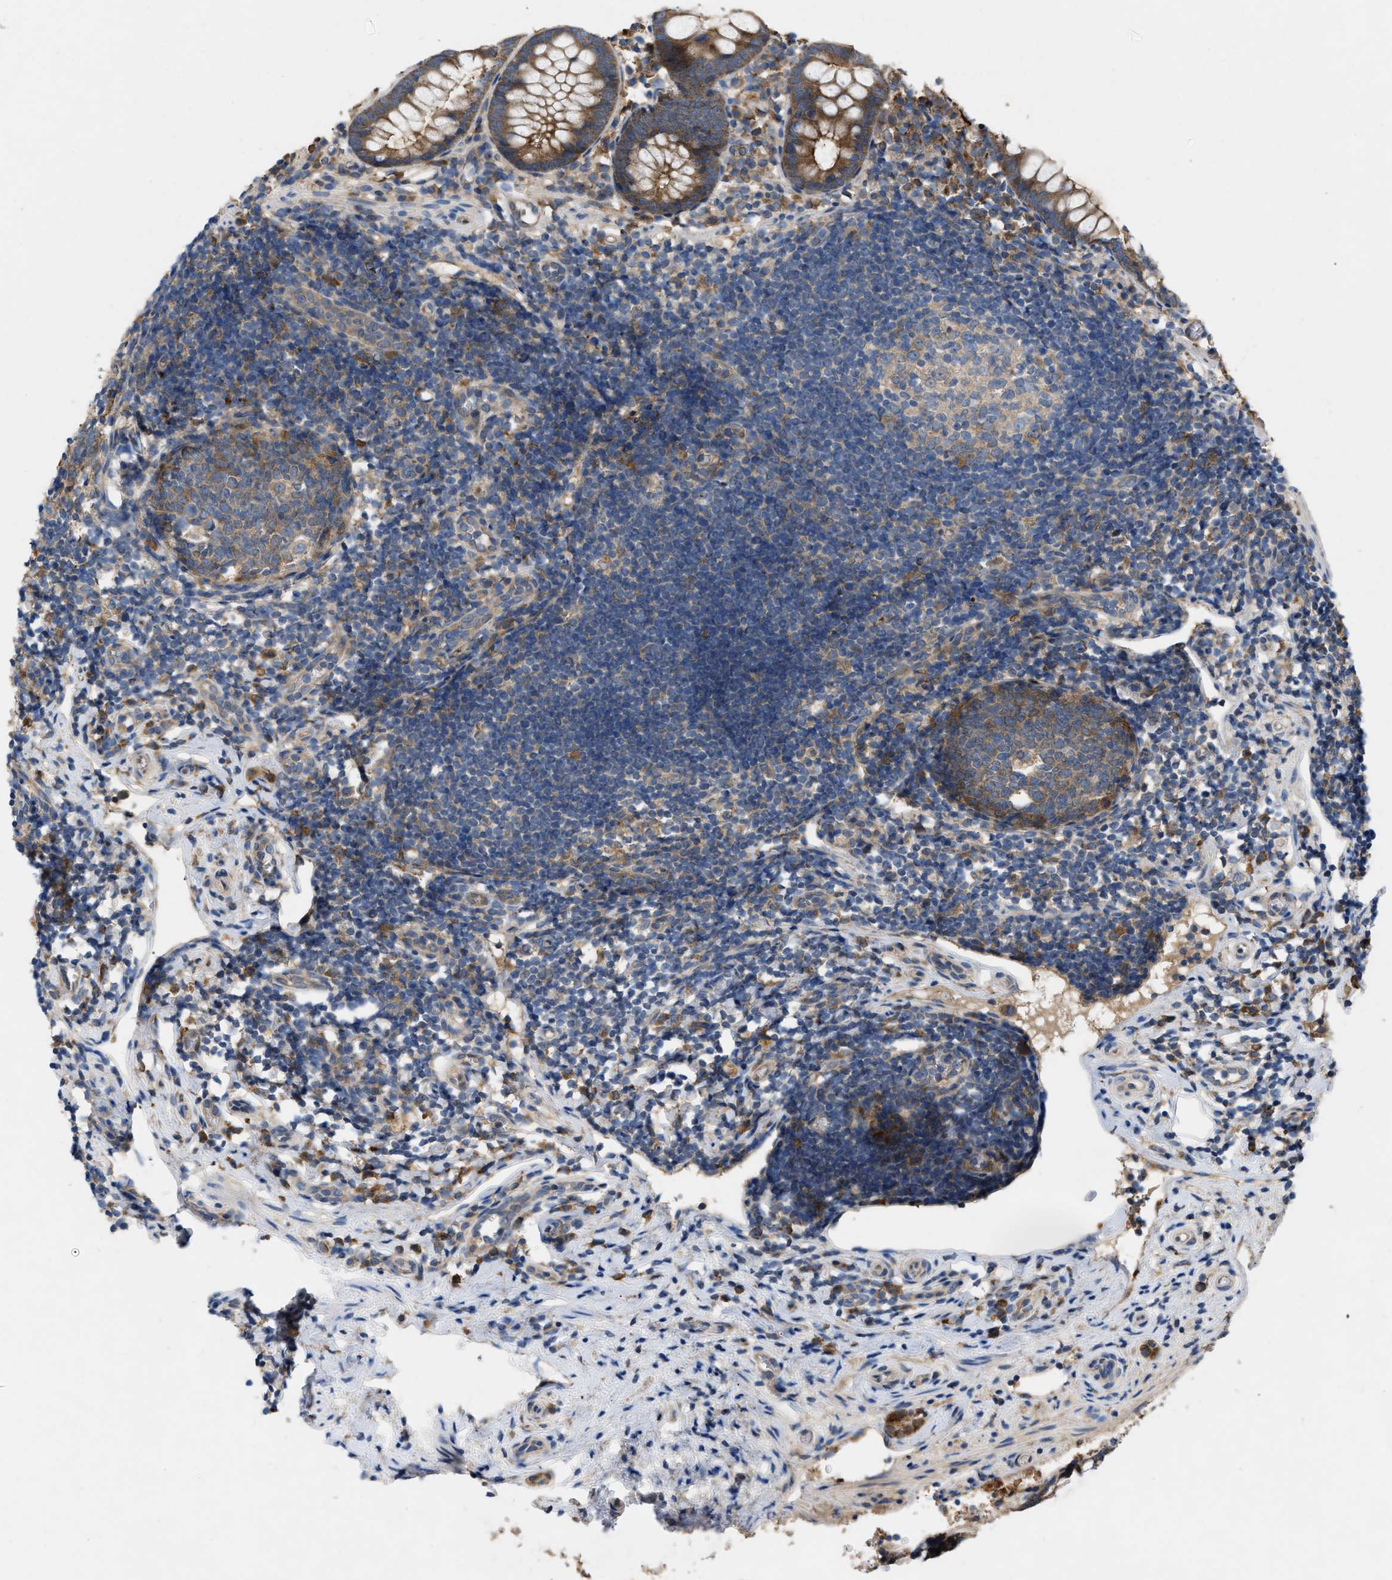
{"staining": {"intensity": "strong", "quantity": ">75%", "location": "cytoplasmic/membranous"}, "tissue": "appendix", "cell_type": "Glandular cells", "image_type": "normal", "snomed": [{"axis": "morphology", "description": "Normal tissue, NOS"}, {"axis": "topography", "description": "Appendix"}], "caption": "The histopathology image reveals staining of normal appendix, revealing strong cytoplasmic/membranous protein staining (brown color) within glandular cells.", "gene": "TMEM131", "patient": {"sex": "female", "age": 20}}